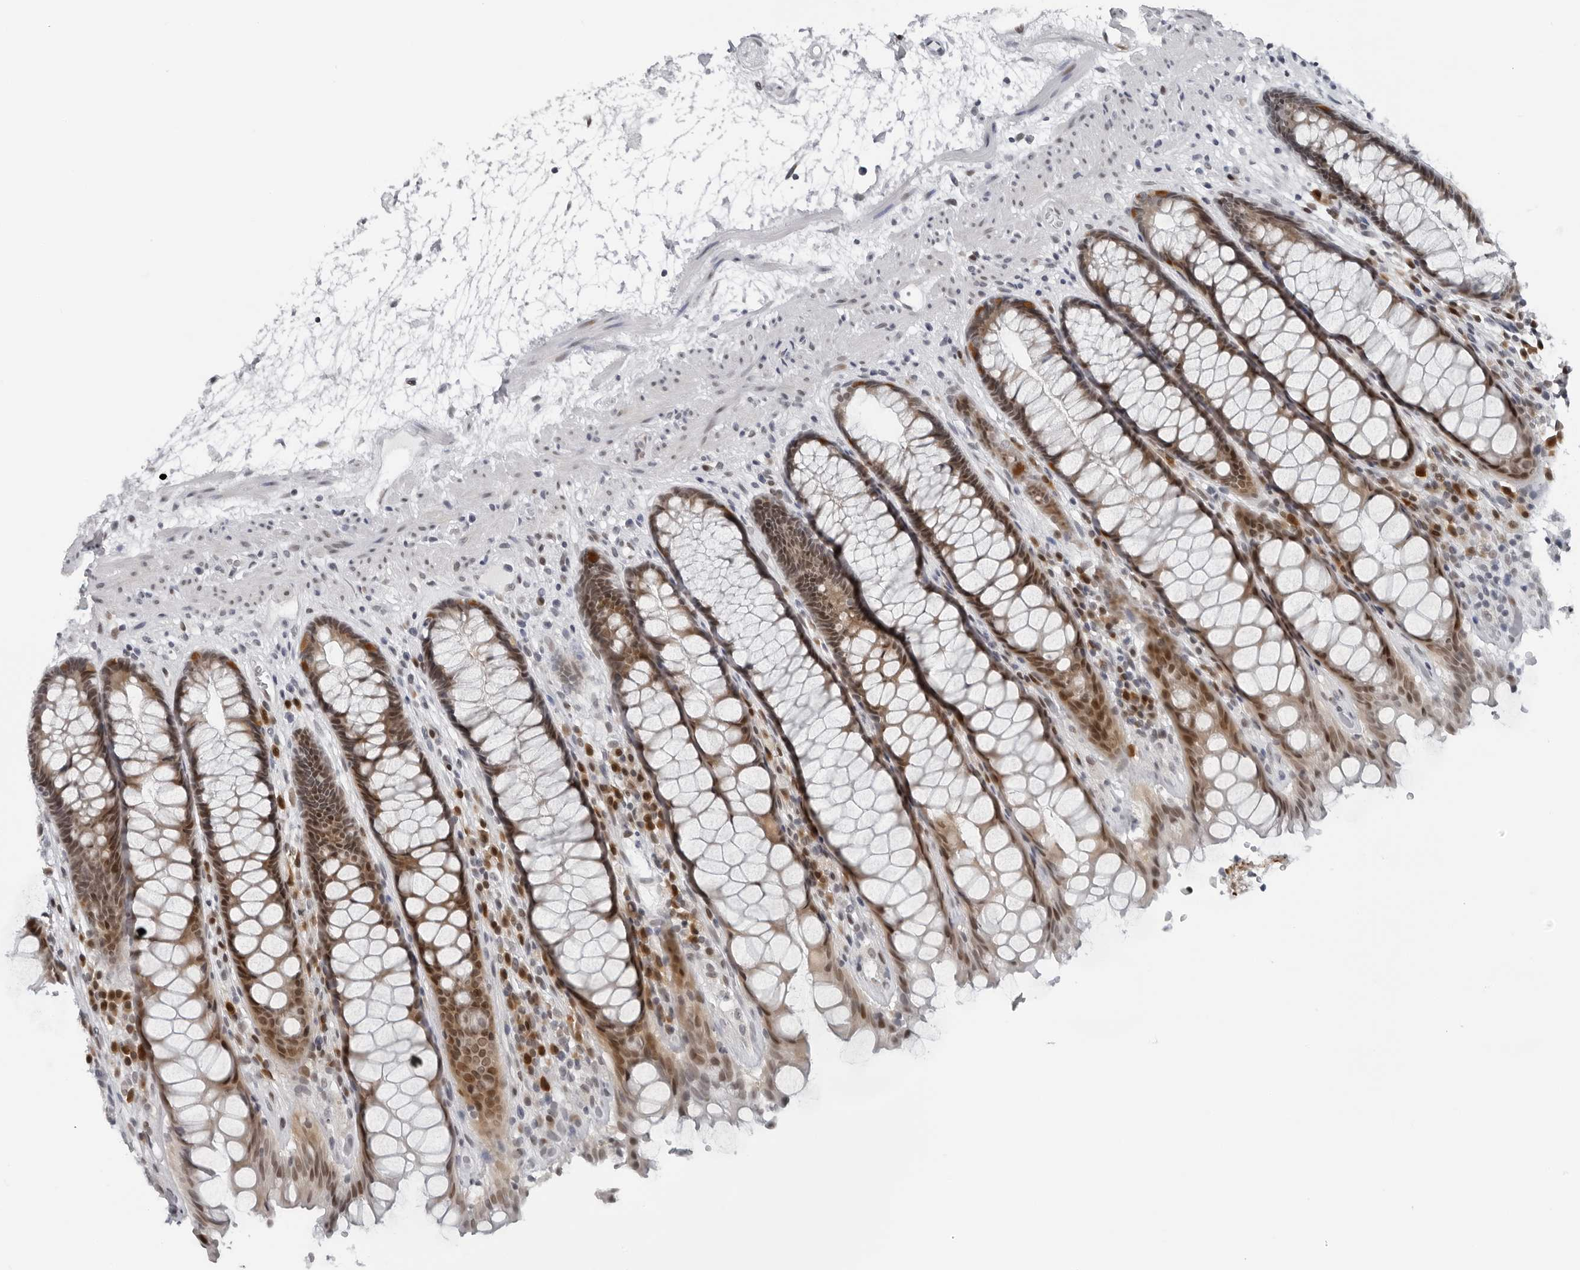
{"staining": {"intensity": "moderate", "quantity": ">75%", "location": "nuclear"}, "tissue": "rectum", "cell_type": "Glandular cells", "image_type": "normal", "snomed": [{"axis": "morphology", "description": "Normal tissue, NOS"}, {"axis": "topography", "description": "Rectum"}], "caption": "Immunohistochemical staining of unremarkable rectum displays medium levels of moderate nuclear positivity in approximately >75% of glandular cells.", "gene": "PPP1R42", "patient": {"sex": "male", "age": 64}}